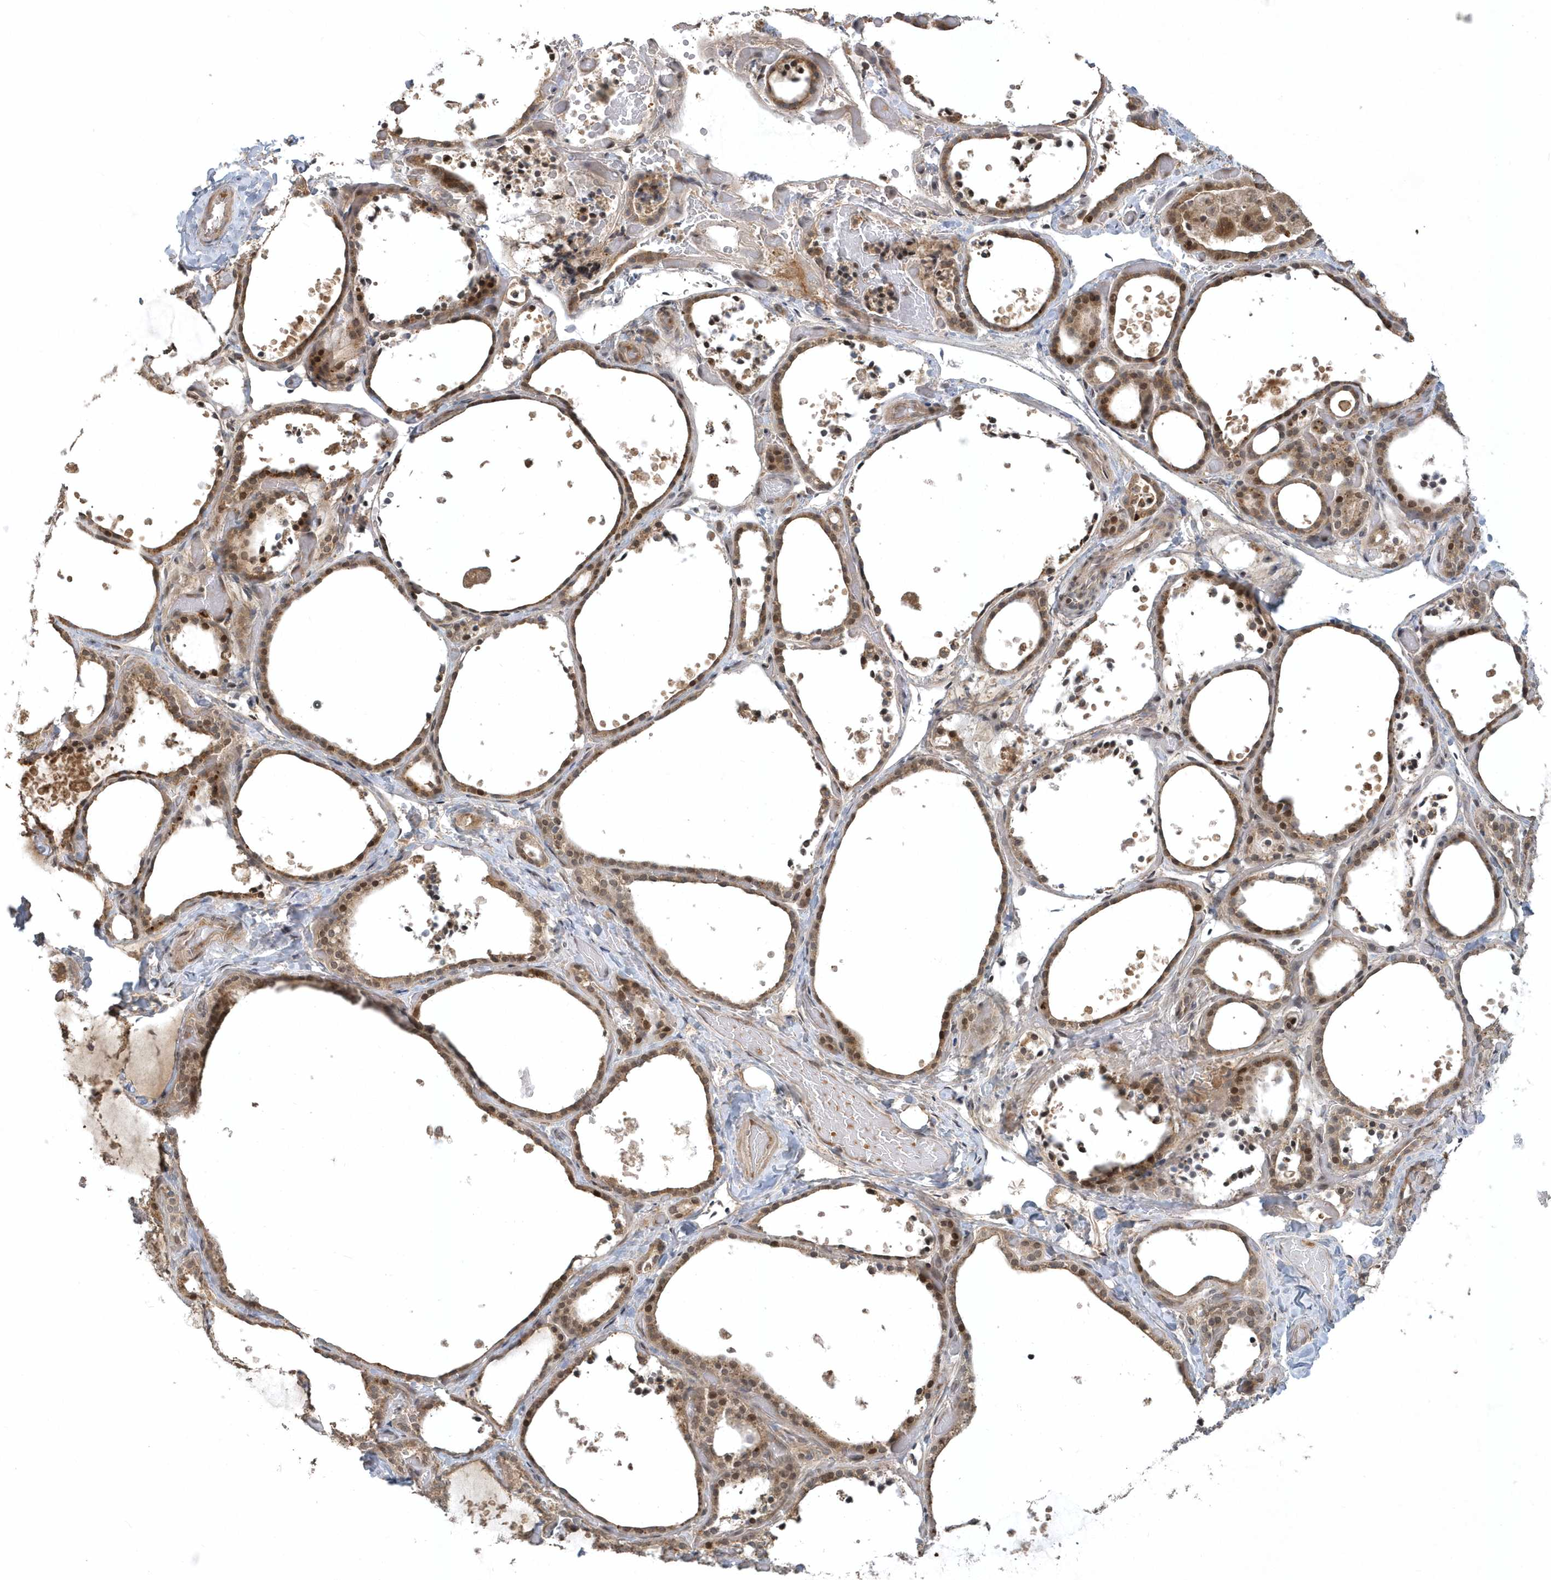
{"staining": {"intensity": "moderate", "quantity": ">75%", "location": "cytoplasmic/membranous,nuclear"}, "tissue": "thyroid gland", "cell_type": "Glandular cells", "image_type": "normal", "snomed": [{"axis": "morphology", "description": "Normal tissue, NOS"}, {"axis": "topography", "description": "Thyroid gland"}], "caption": "Immunohistochemistry (IHC) of unremarkable human thyroid gland demonstrates medium levels of moderate cytoplasmic/membranous,nuclear positivity in about >75% of glandular cells.", "gene": "TRAIP", "patient": {"sex": "female", "age": 44}}